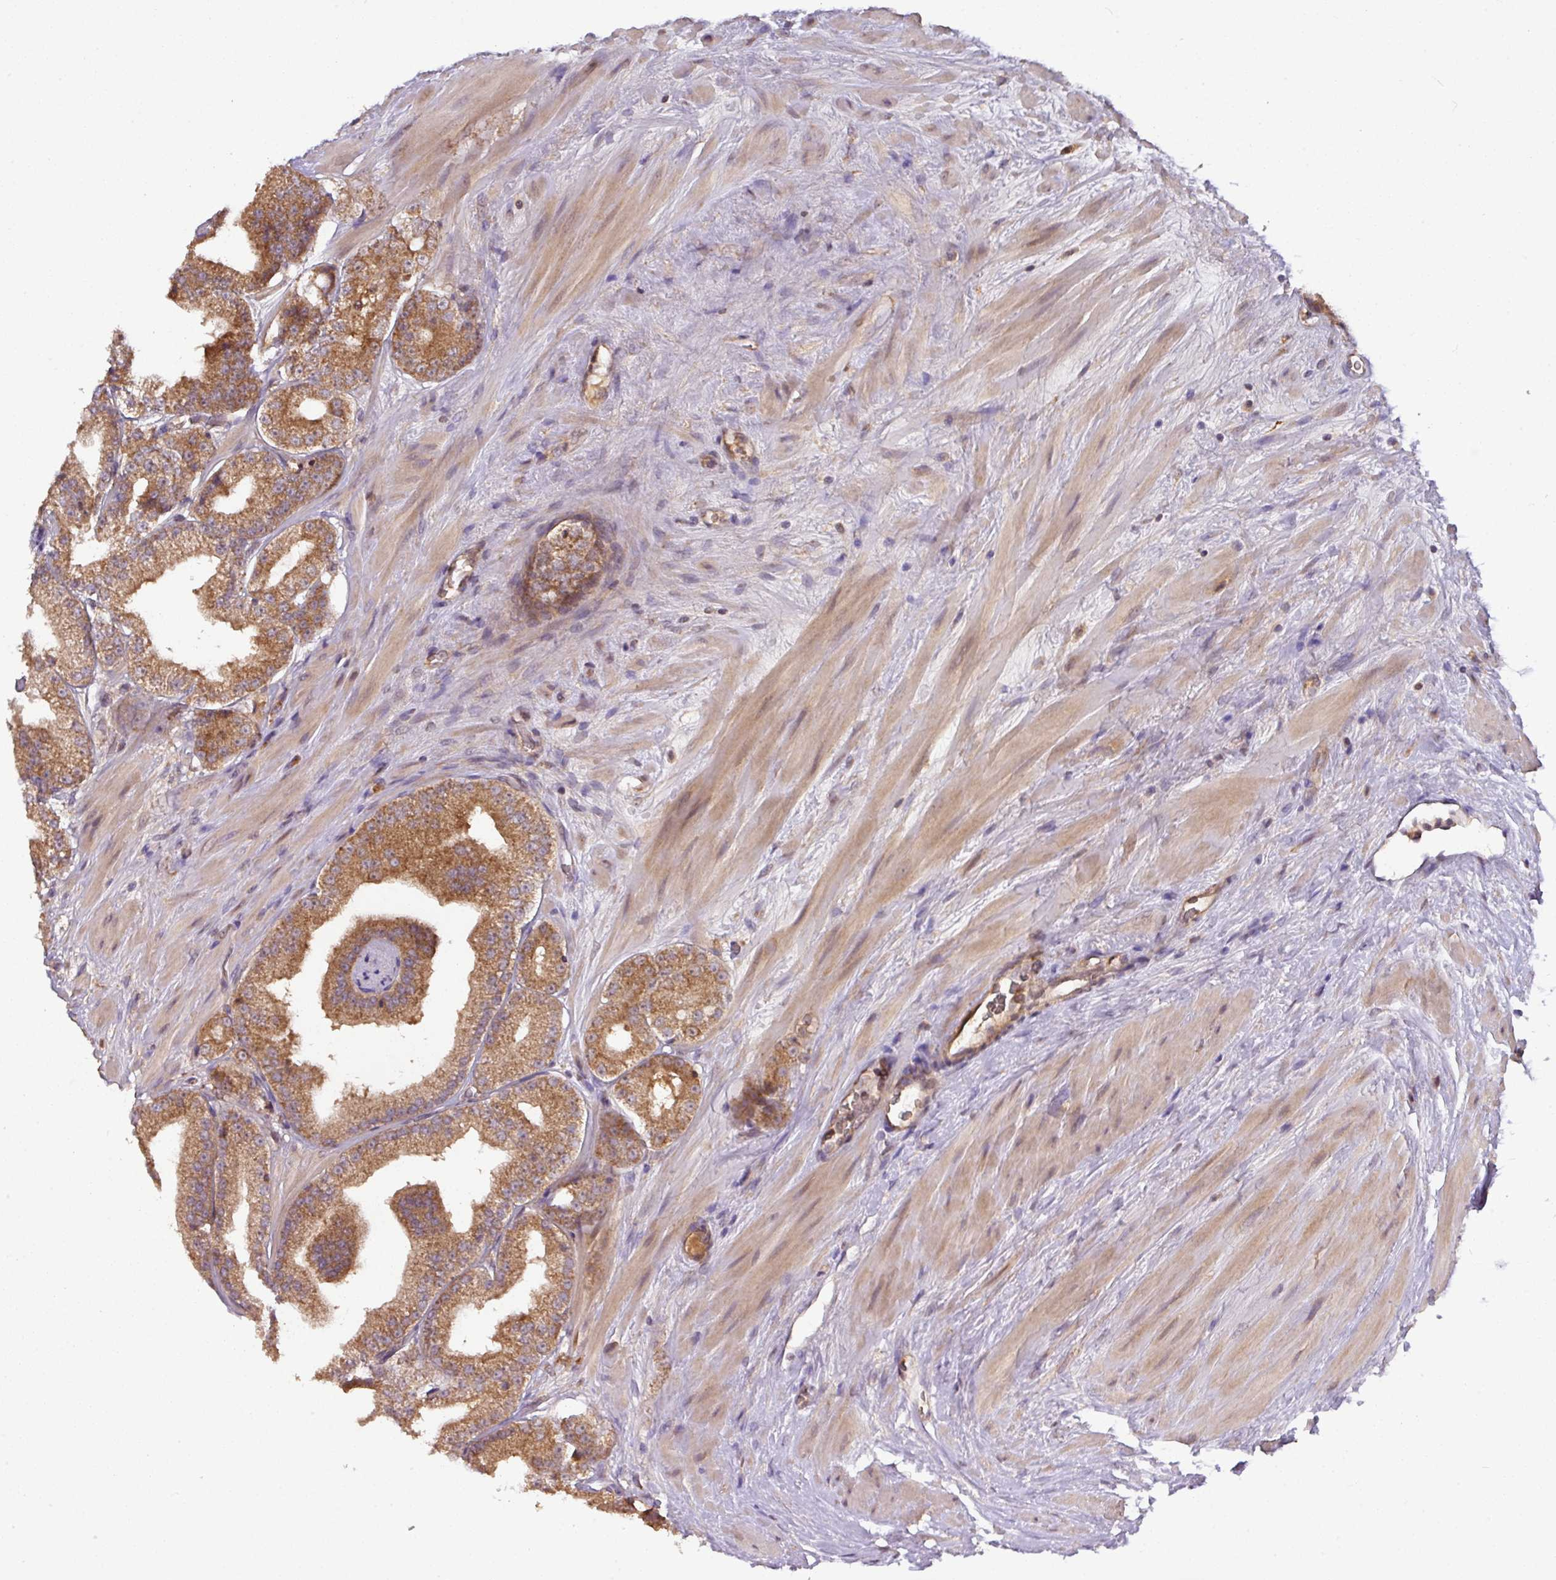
{"staining": {"intensity": "moderate", "quantity": ">75%", "location": "cytoplasmic/membranous"}, "tissue": "prostate cancer", "cell_type": "Tumor cells", "image_type": "cancer", "snomed": [{"axis": "morphology", "description": "Adenocarcinoma, High grade"}, {"axis": "topography", "description": "Prostate"}], "caption": "High-magnification brightfield microscopy of high-grade adenocarcinoma (prostate) stained with DAB (brown) and counterstained with hematoxylin (blue). tumor cells exhibit moderate cytoplasmic/membranous staining is appreciated in about>75% of cells.", "gene": "MRRF", "patient": {"sex": "male", "age": 68}}